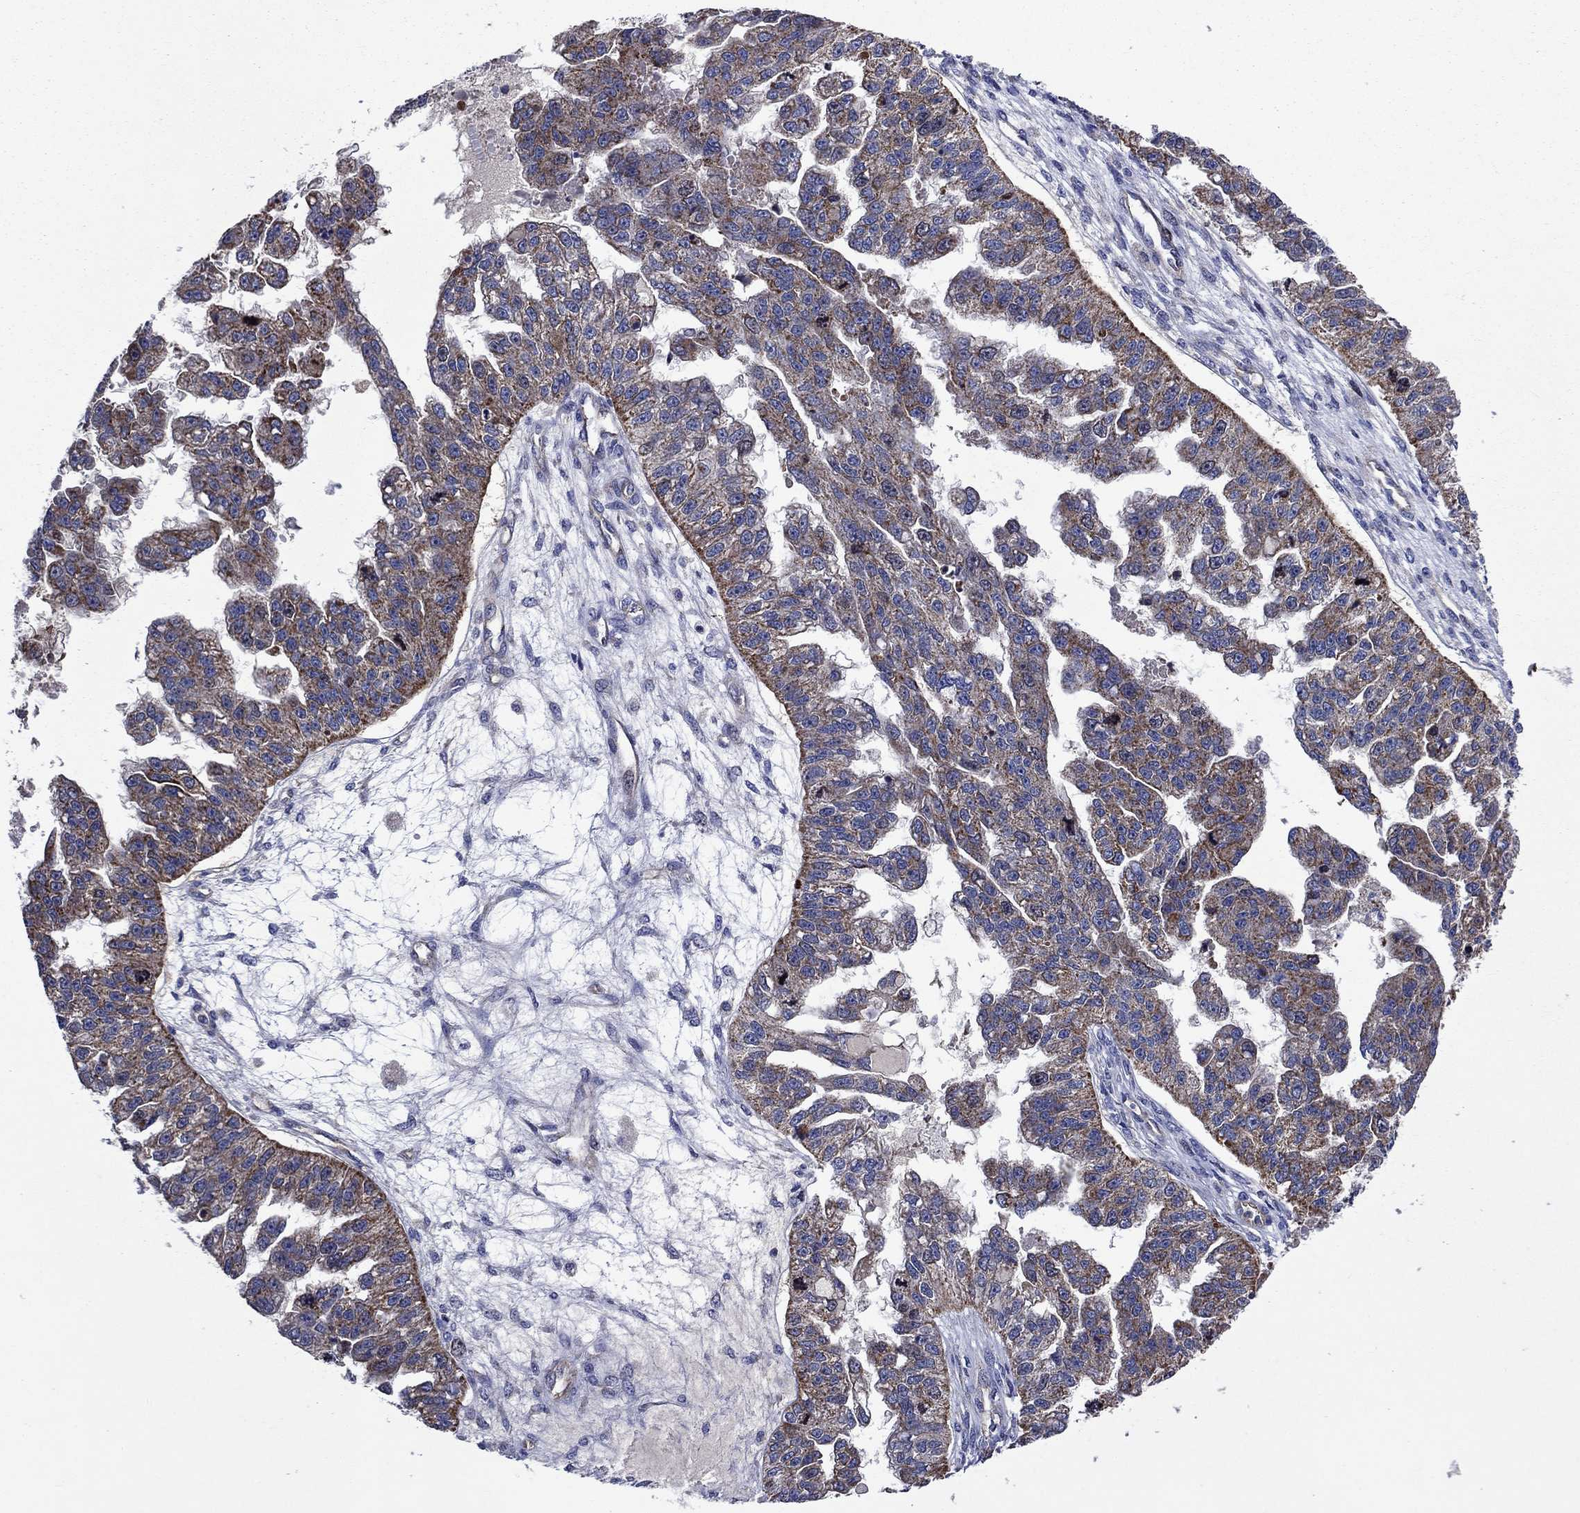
{"staining": {"intensity": "strong", "quantity": "<25%", "location": "cytoplasmic/membranous"}, "tissue": "ovarian cancer", "cell_type": "Tumor cells", "image_type": "cancer", "snomed": [{"axis": "morphology", "description": "Cystadenocarcinoma, serous, NOS"}, {"axis": "topography", "description": "Ovary"}], "caption": "The micrograph shows immunohistochemical staining of serous cystadenocarcinoma (ovarian). There is strong cytoplasmic/membranous positivity is present in about <25% of tumor cells. (Stains: DAB in brown, nuclei in blue, Microscopy: brightfield microscopy at high magnification).", "gene": "KIF22", "patient": {"sex": "female", "age": 58}}